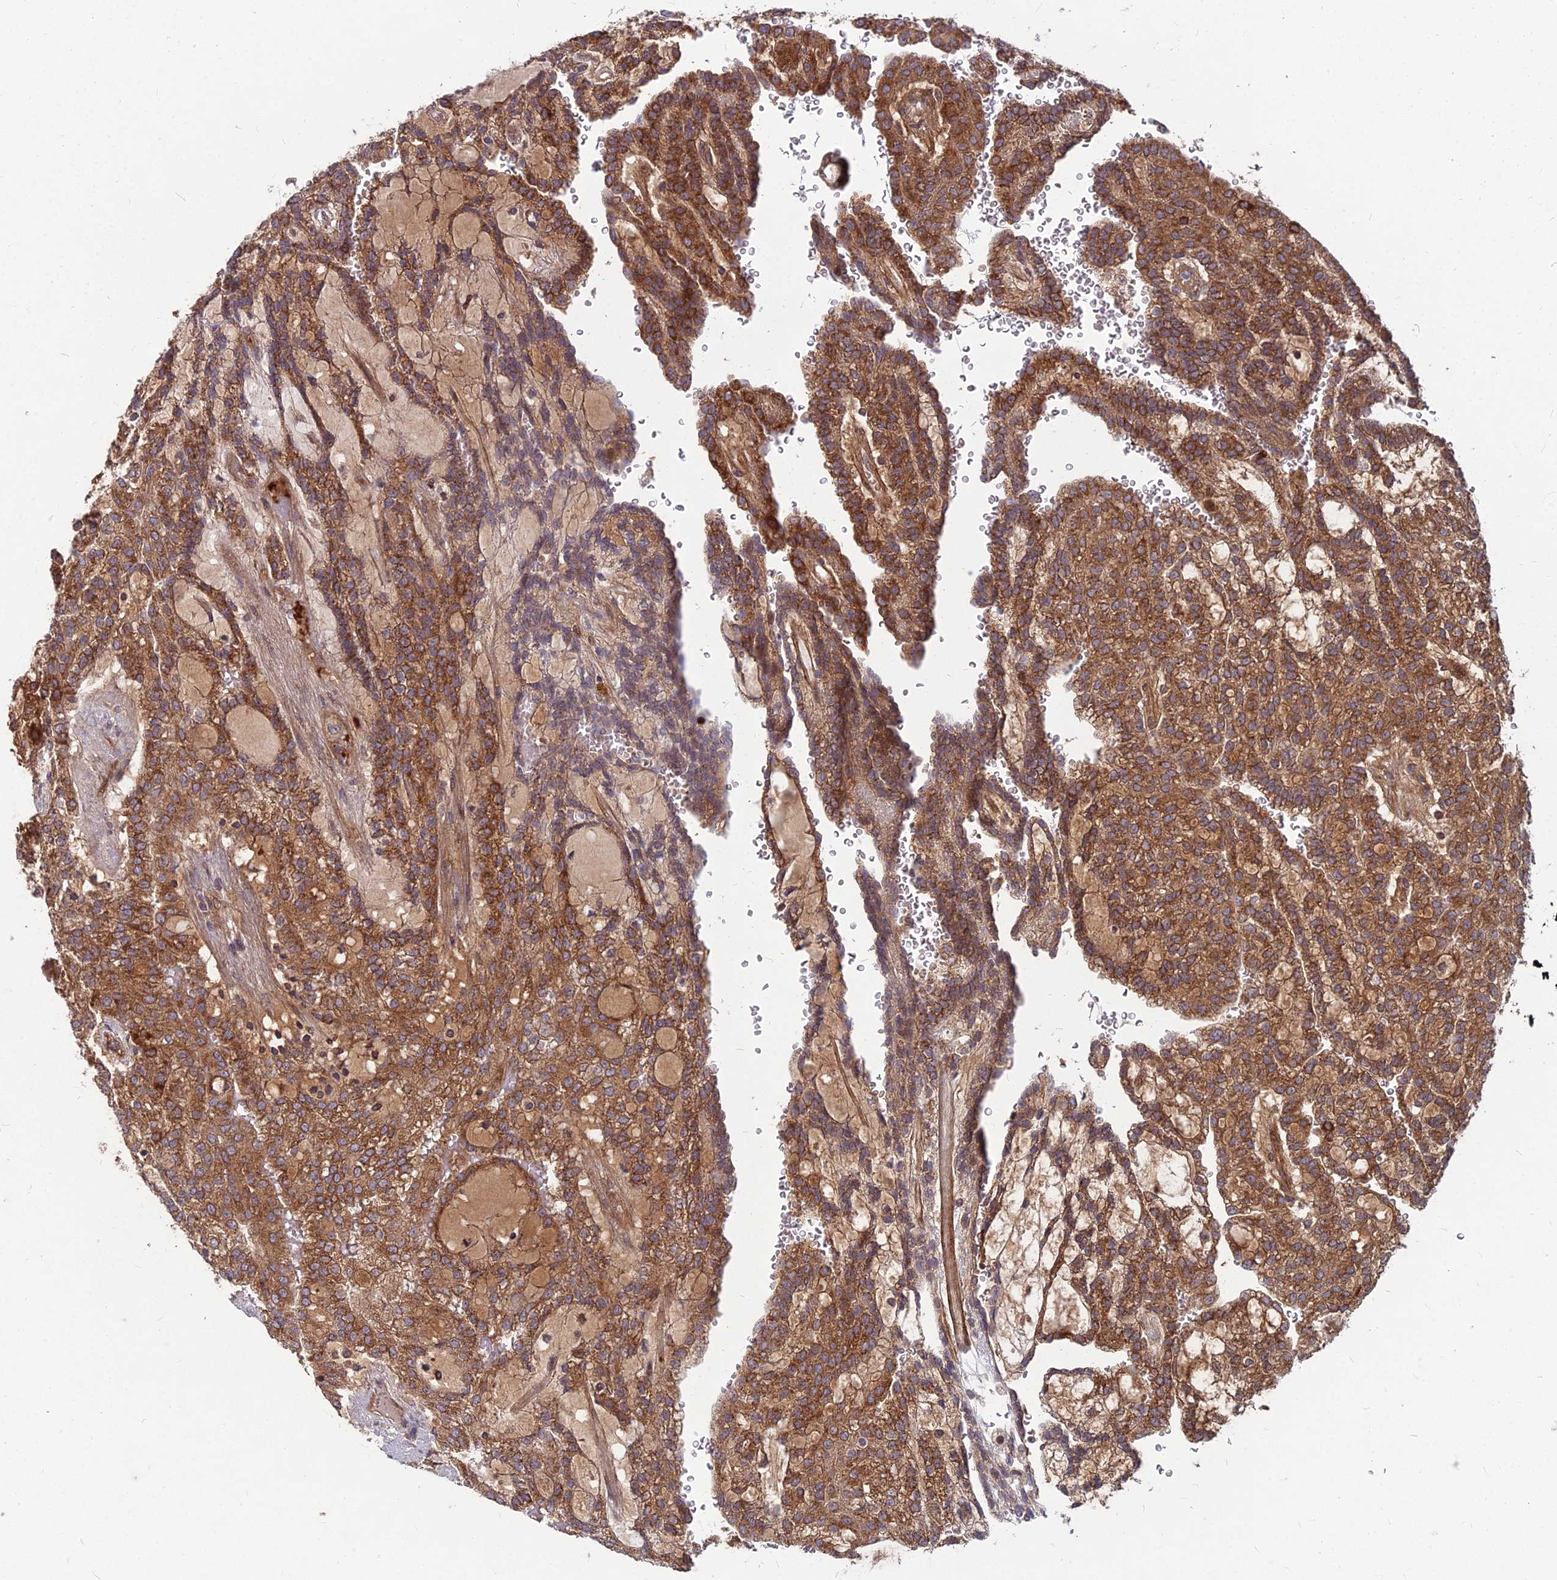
{"staining": {"intensity": "moderate", "quantity": ">75%", "location": "cytoplasmic/membranous"}, "tissue": "renal cancer", "cell_type": "Tumor cells", "image_type": "cancer", "snomed": [{"axis": "morphology", "description": "Adenocarcinoma, NOS"}, {"axis": "topography", "description": "Kidney"}], "caption": "Renal cancer stained with a brown dye exhibits moderate cytoplasmic/membranous positive staining in about >75% of tumor cells.", "gene": "MFSD8", "patient": {"sex": "male", "age": 63}}